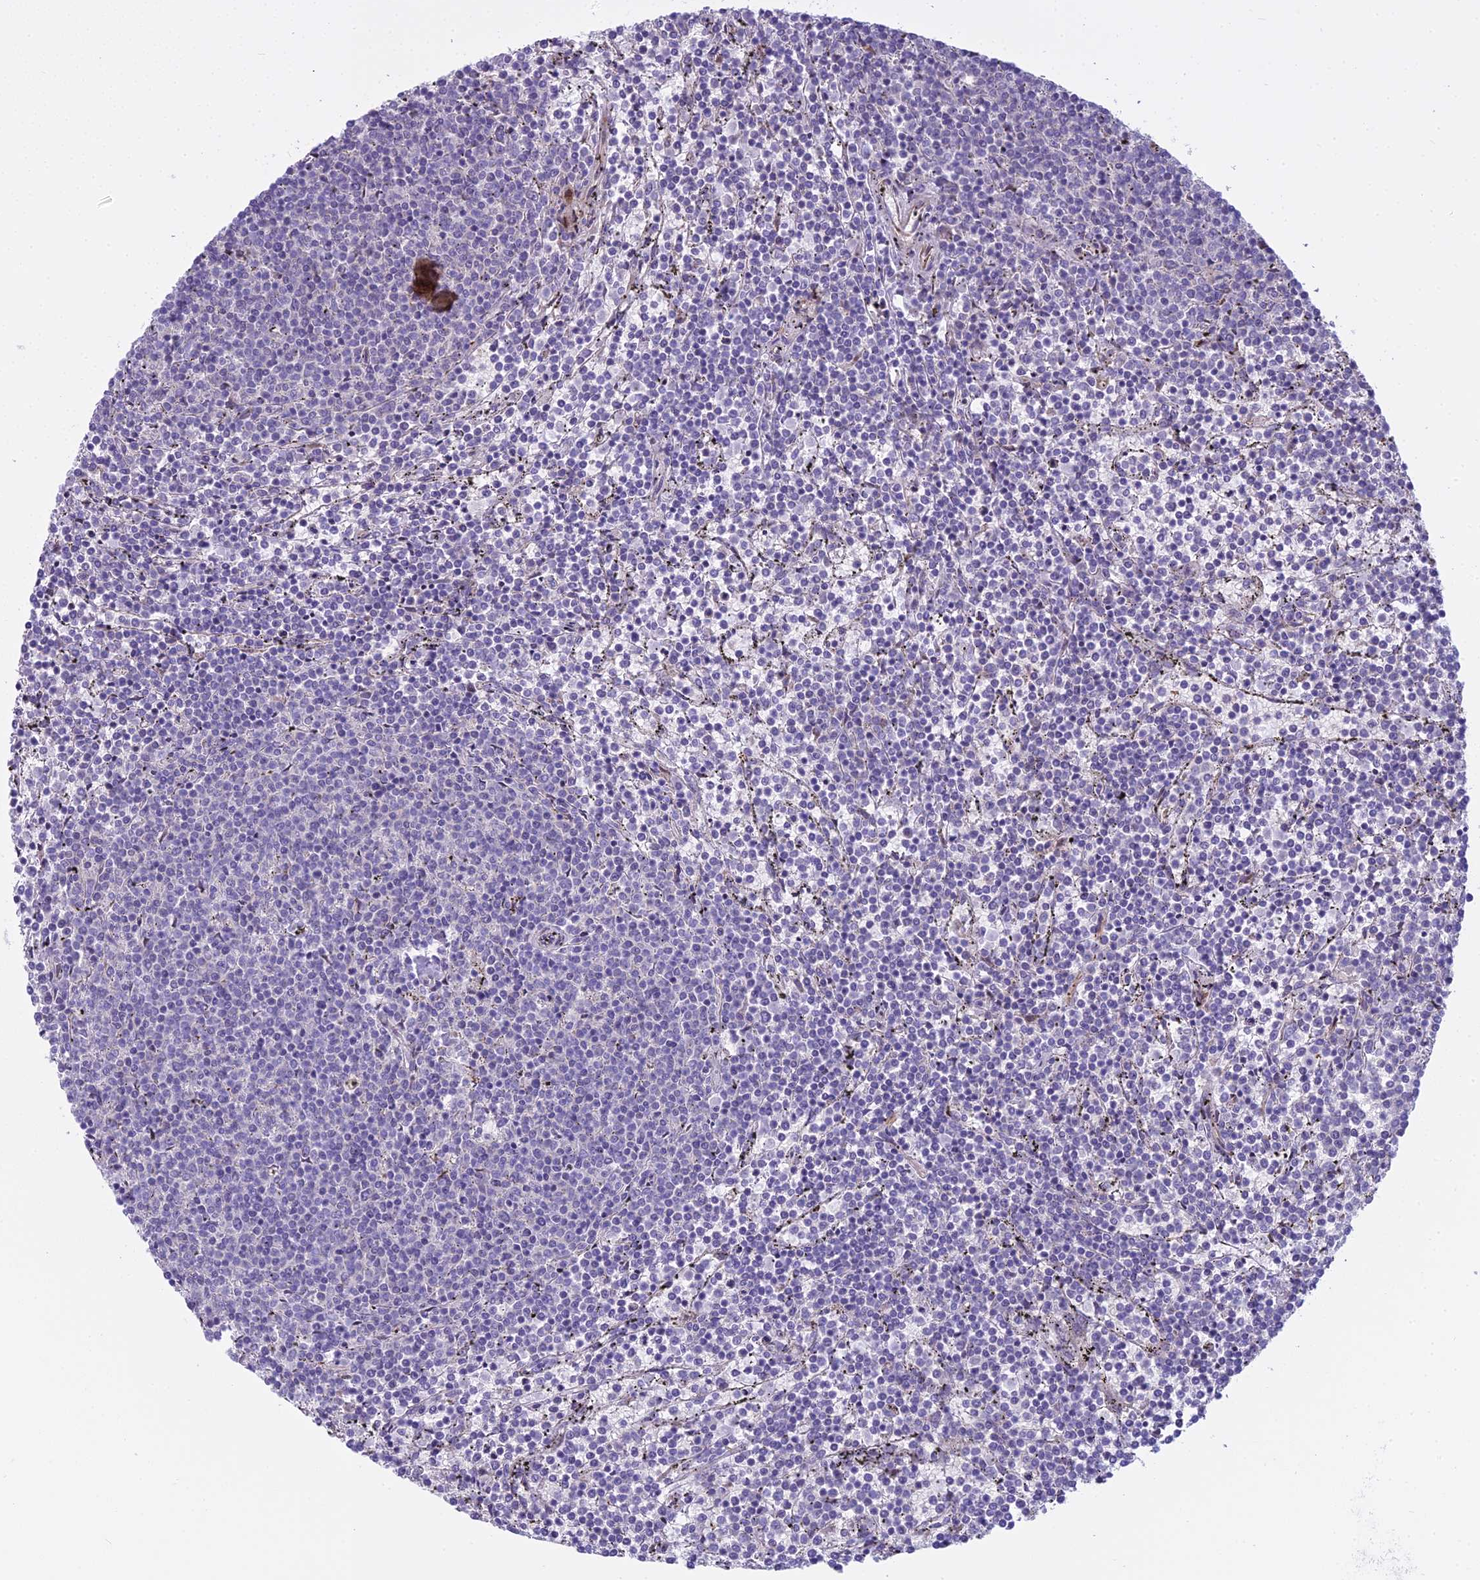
{"staining": {"intensity": "negative", "quantity": "none", "location": "none"}, "tissue": "lymphoma", "cell_type": "Tumor cells", "image_type": "cancer", "snomed": [{"axis": "morphology", "description": "Malignant lymphoma, non-Hodgkin's type, Low grade"}, {"axis": "topography", "description": "Spleen"}], "caption": "An IHC photomicrograph of lymphoma is shown. There is no staining in tumor cells of lymphoma.", "gene": "PCDHB14", "patient": {"sex": "female", "age": 50}}